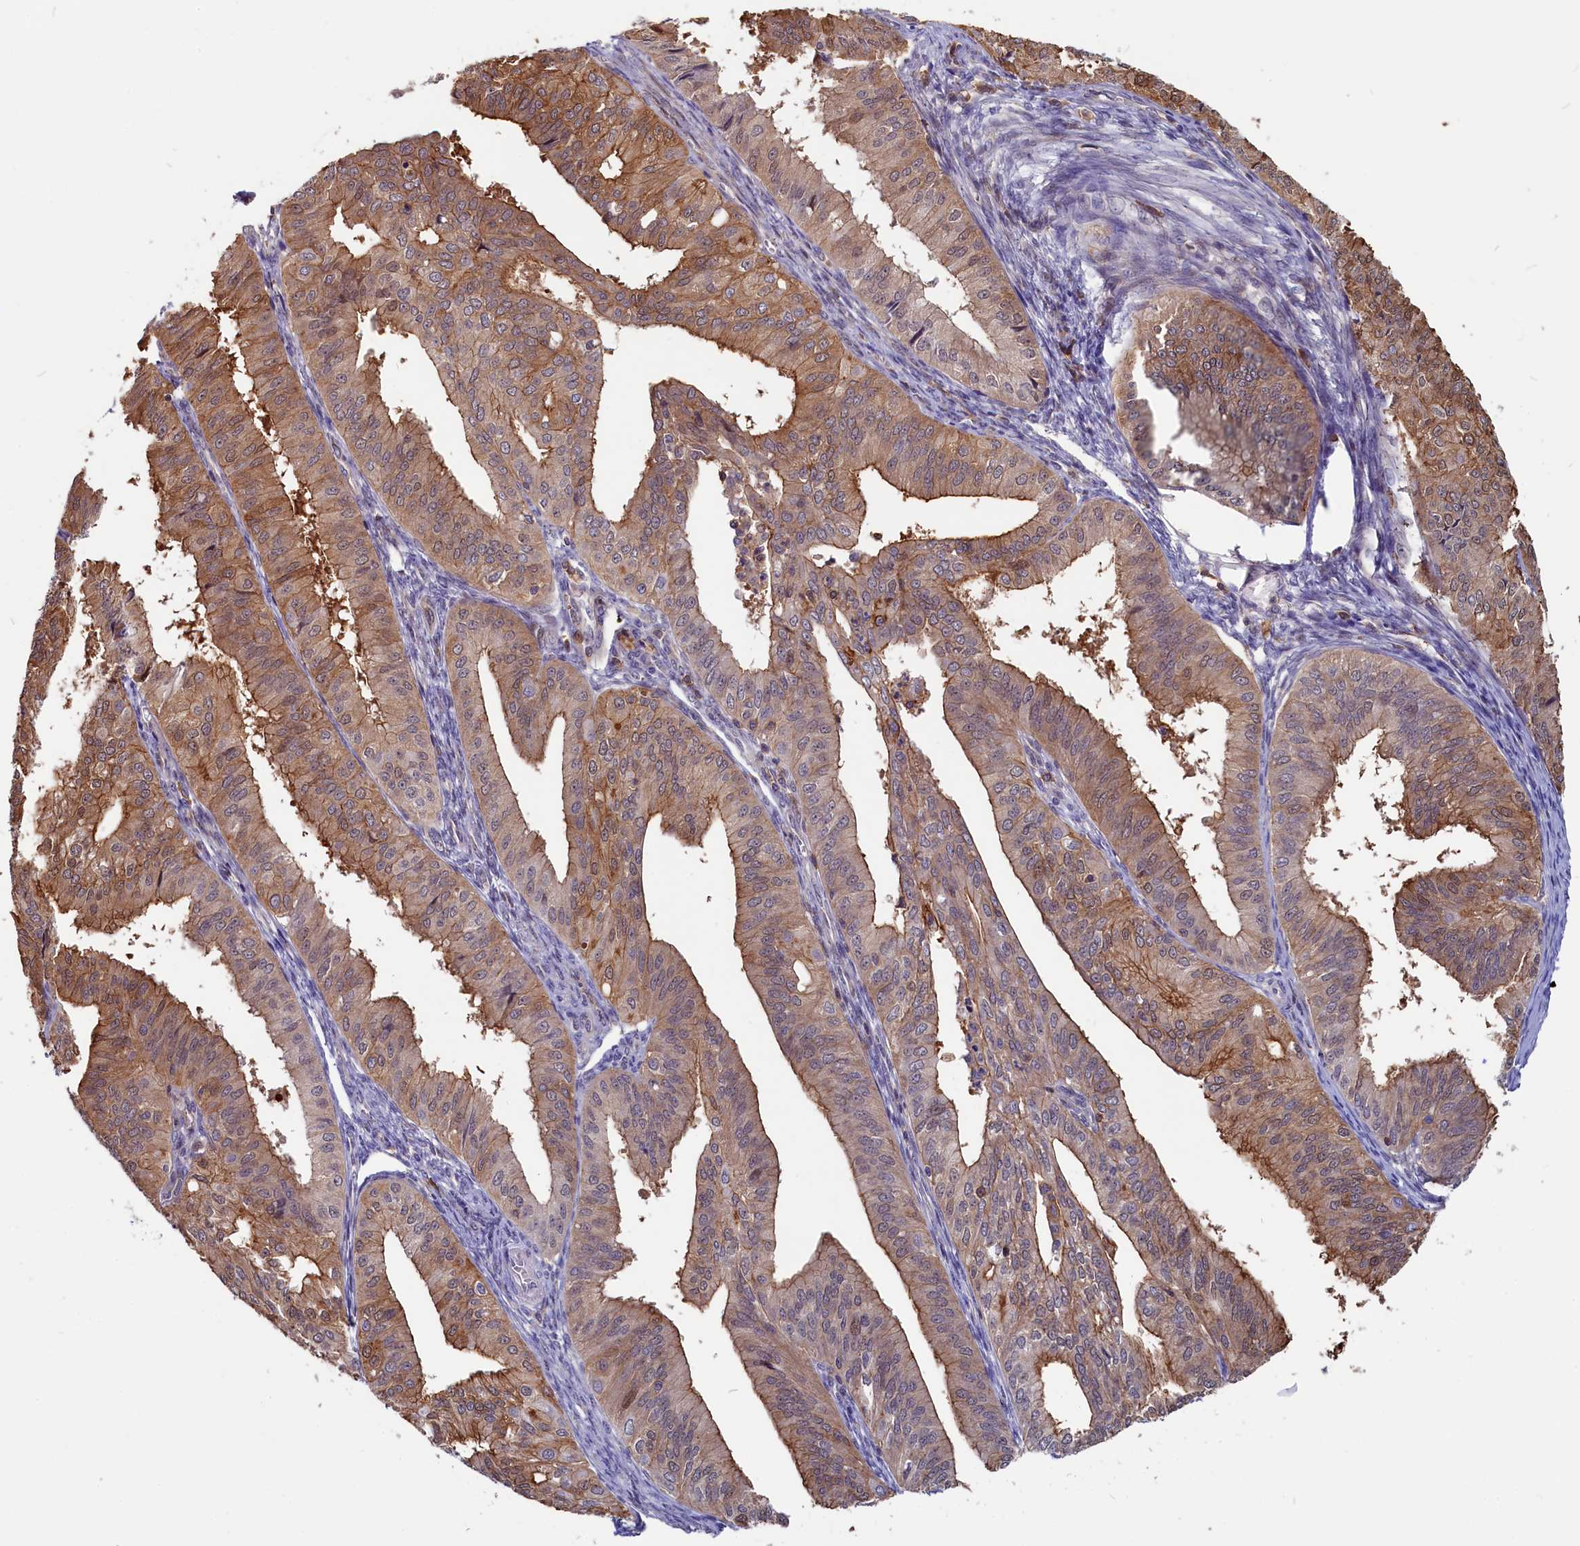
{"staining": {"intensity": "moderate", "quantity": ">75%", "location": "cytoplasmic/membranous"}, "tissue": "endometrial cancer", "cell_type": "Tumor cells", "image_type": "cancer", "snomed": [{"axis": "morphology", "description": "Adenocarcinoma, NOS"}, {"axis": "topography", "description": "Endometrium"}], "caption": "Adenocarcinoma (endometrial) was stained to show a protein in brown. There is medium levels of moderate cytoplasmic/membranous positivity in approximately >75% of tumor cells.", "gene": "CIAPIN1", "patient": {"sex": "female", "age": 50}}